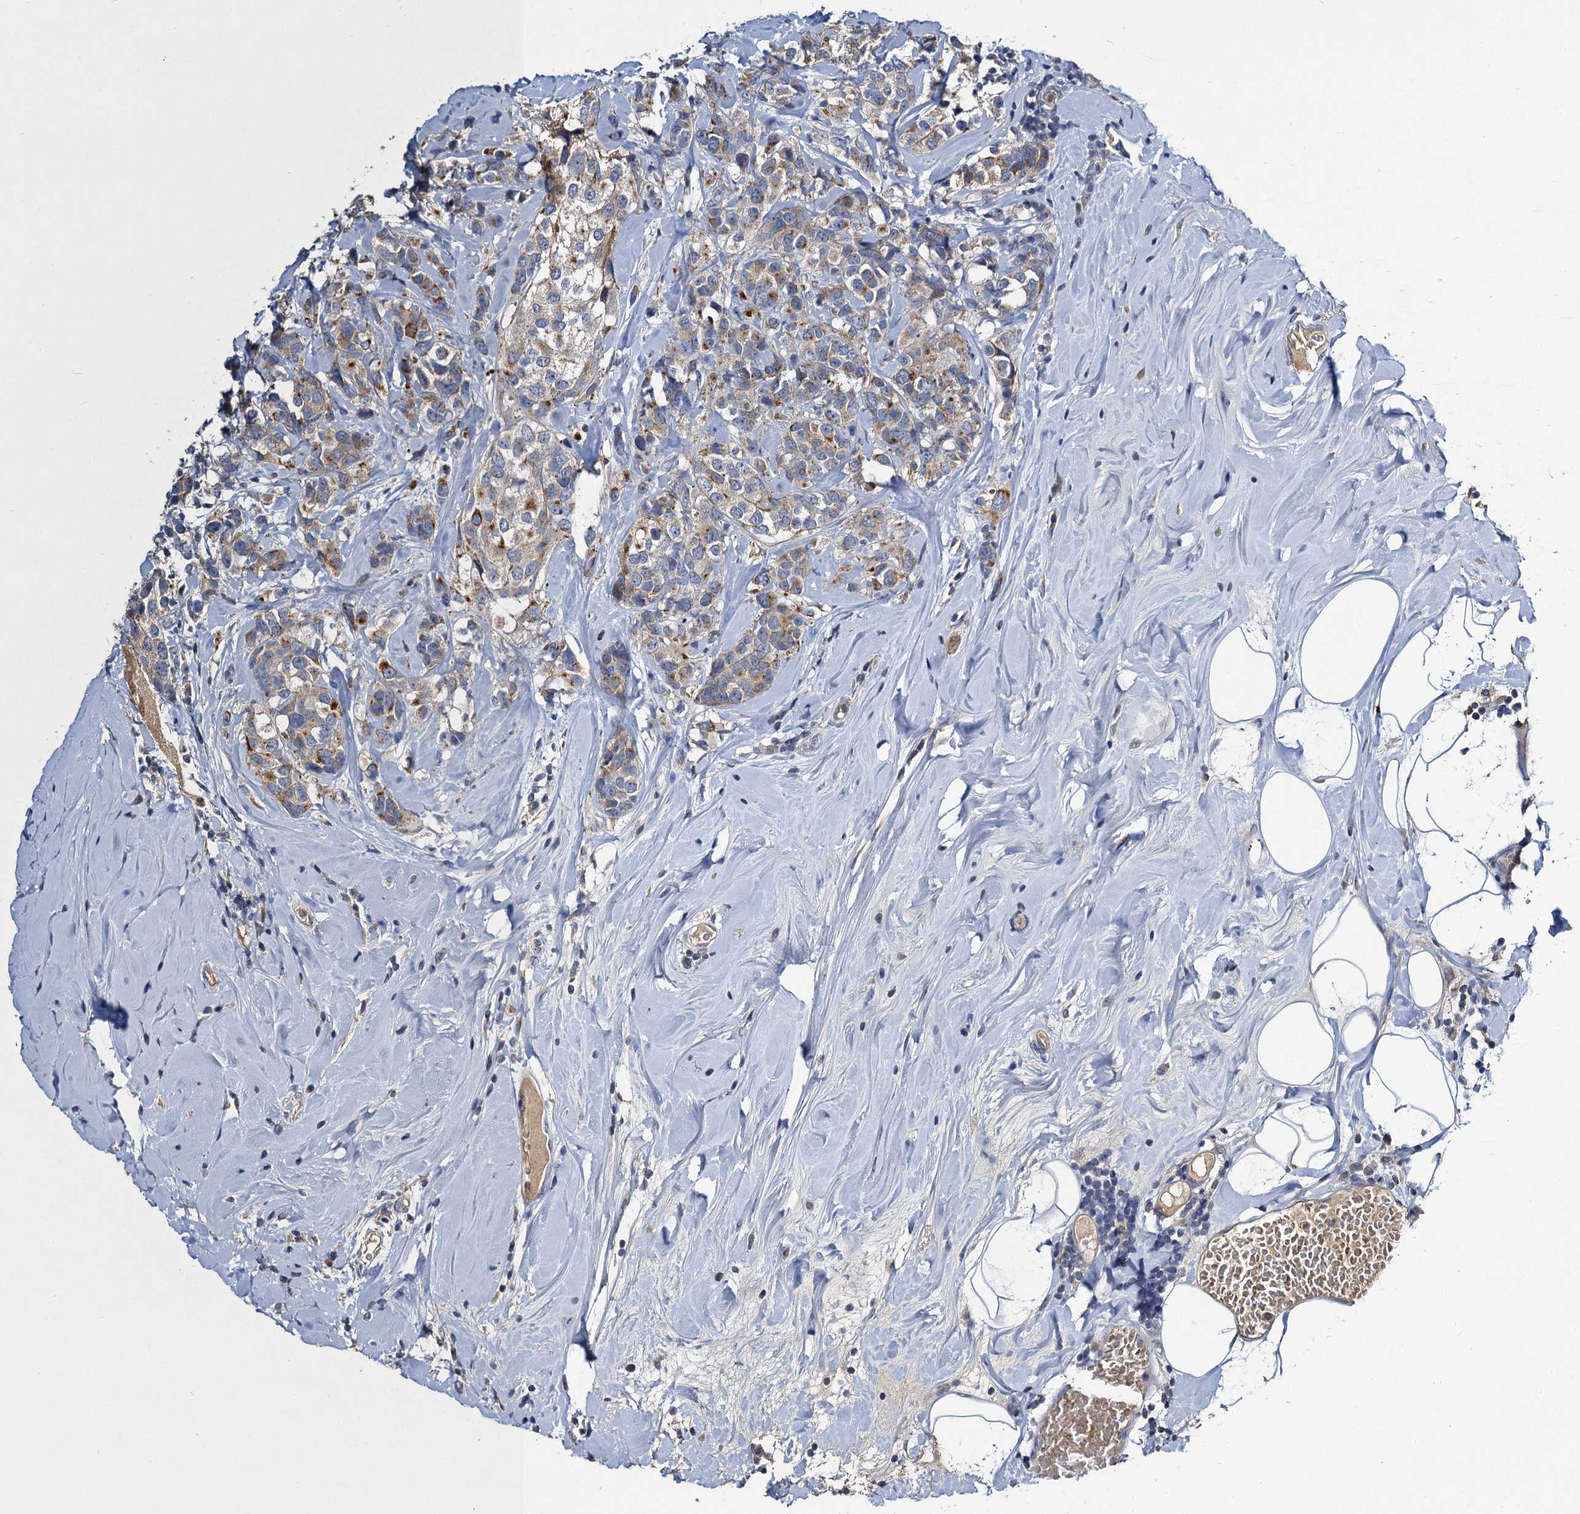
{"staining": {"intensity": "weak", "quantity": "25%-75%", "location": "cytoplasmic/membranous"}, "tissue": "breast cancer", "cell_type": "Tumor cells", "image_type": "cancer", "snomed": [{"axis": "morphology", "description": "Lobular carcinoma"}, {"axis": "topography", "description": "Breast"}], "caption": "A brown stain labels weak cytoplasmic/membranous expression of a protein in human breast cancer tumor cells. The staining was performed using DAB, with brown indicating positive protein expression. Nuclei are stained blue with hematoxylin.", "gene": "SLC11A2", "patient": {"sex": "female", "age": 59}}